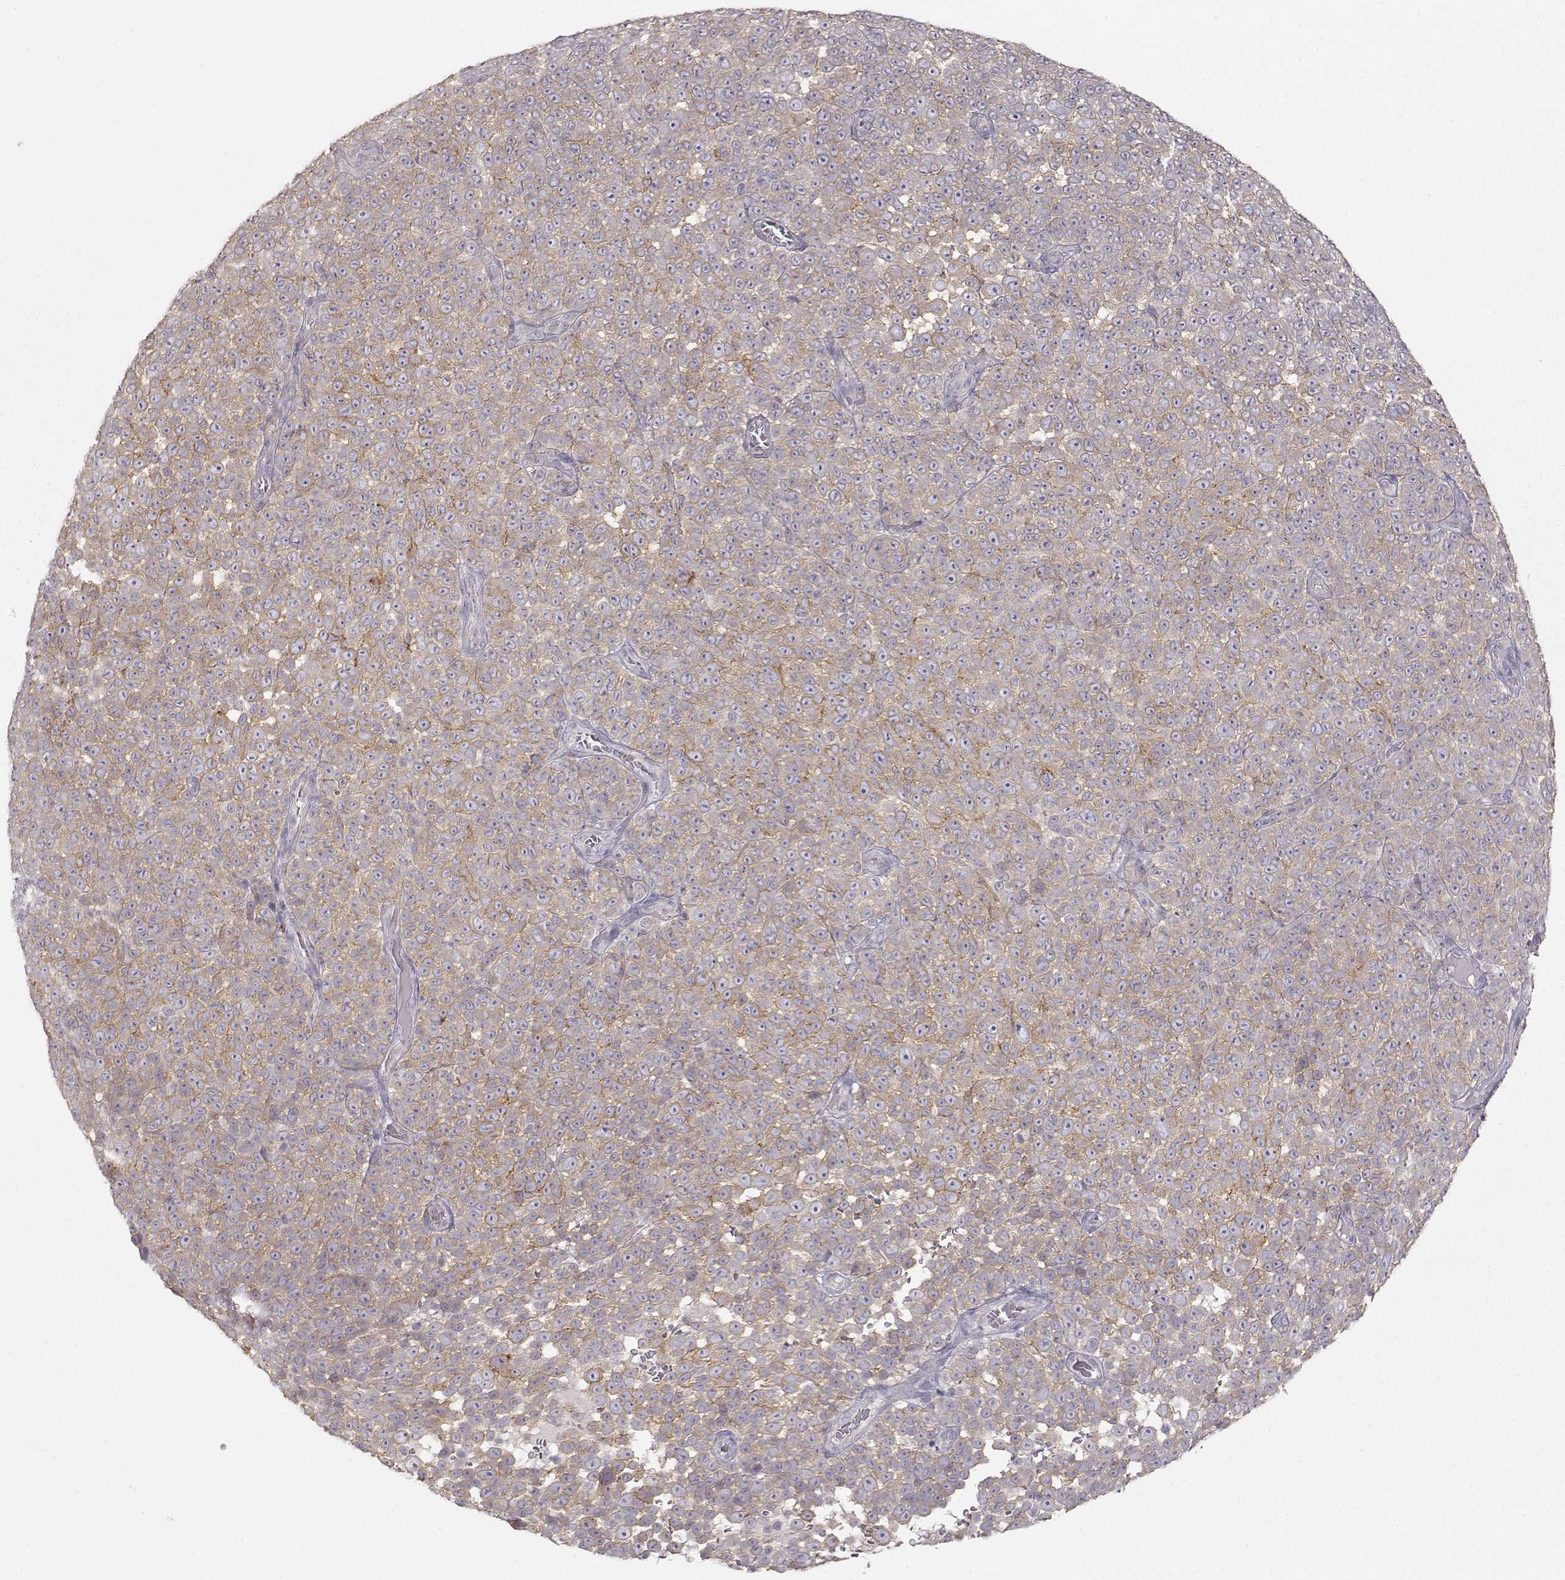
{"staining": {"intensity": "weak", "quantity": "25%-75%", "location": "cytoplasmic/membranous"}, "tissue": "melanoma", "cell_type": "Tumor cells", "image_type": "cancer", "snomed": [{"axis": "morphology", "description": "Malignant melanoma, NOS"}, {"axis": "topography", "description": "Skin"}], "caption": "Melanoma stained with DAB (3,3'-diaminobenzidine) IHC shows low levels of weak cytoplasmic/membranous expression in about 25%-75% of tumor cells.", "gene": "ARHGAP8", "patient": {"sex": "female", "age": 95}}